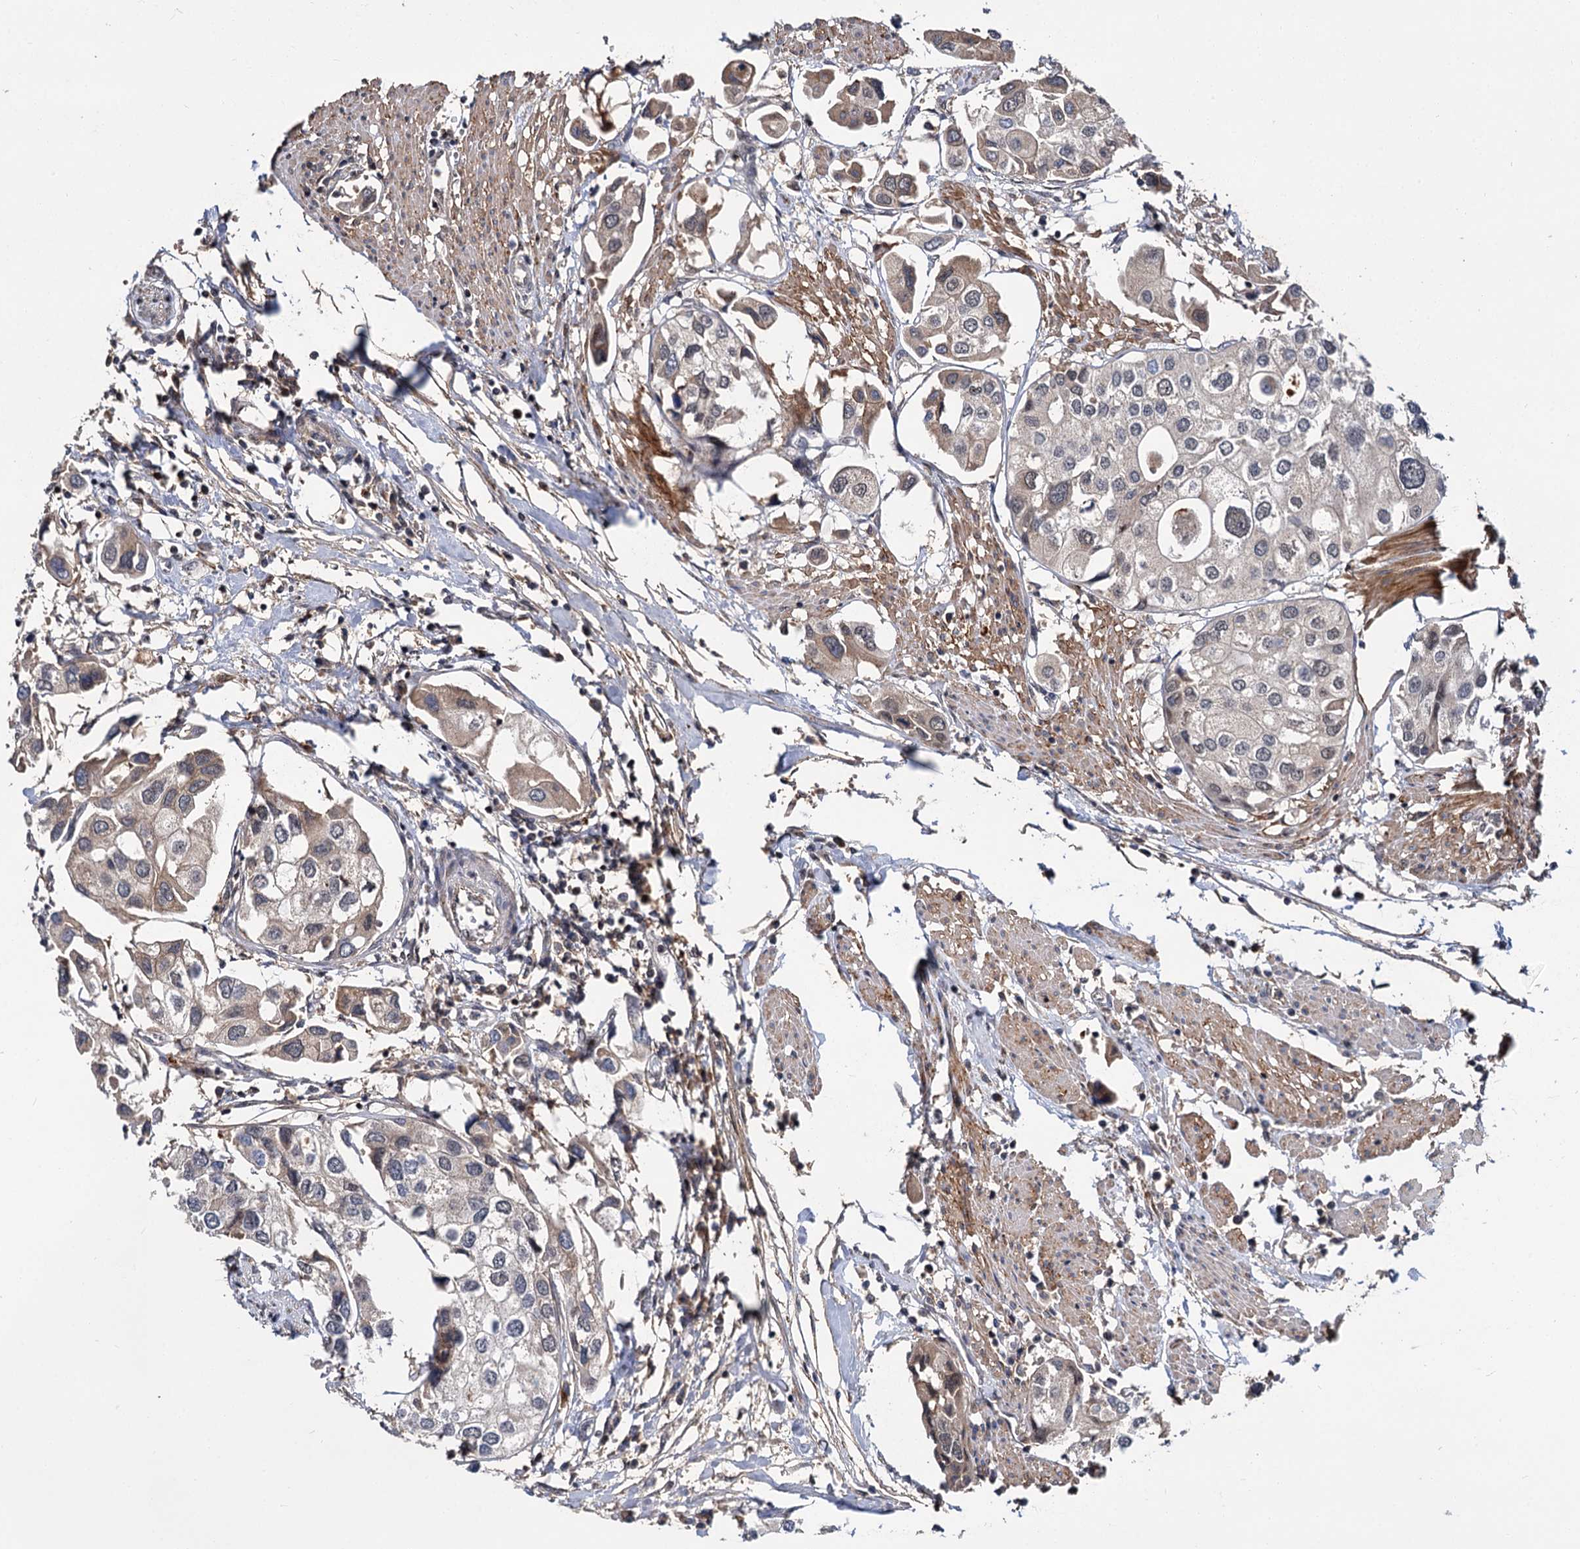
{"staining": {"intensity": "weak", "quantity": "<25%", "location": "cytoplasmic/membranous"}, "tissue": "urothelial cancer", "cell_type": "Tumor cells", "image_type": "cancer", "snomed": [{"axis": "morphology", "description": "Urothelial carcinoma, High grade"}, {"axis": "topography", "description": "Urinary bladder"}], "caption": "The photomicrograph reveals no staining of tumor cells in urothelial cancer.", "gene": "MBD6", "patient": {"sex": "male", "age": 64}}